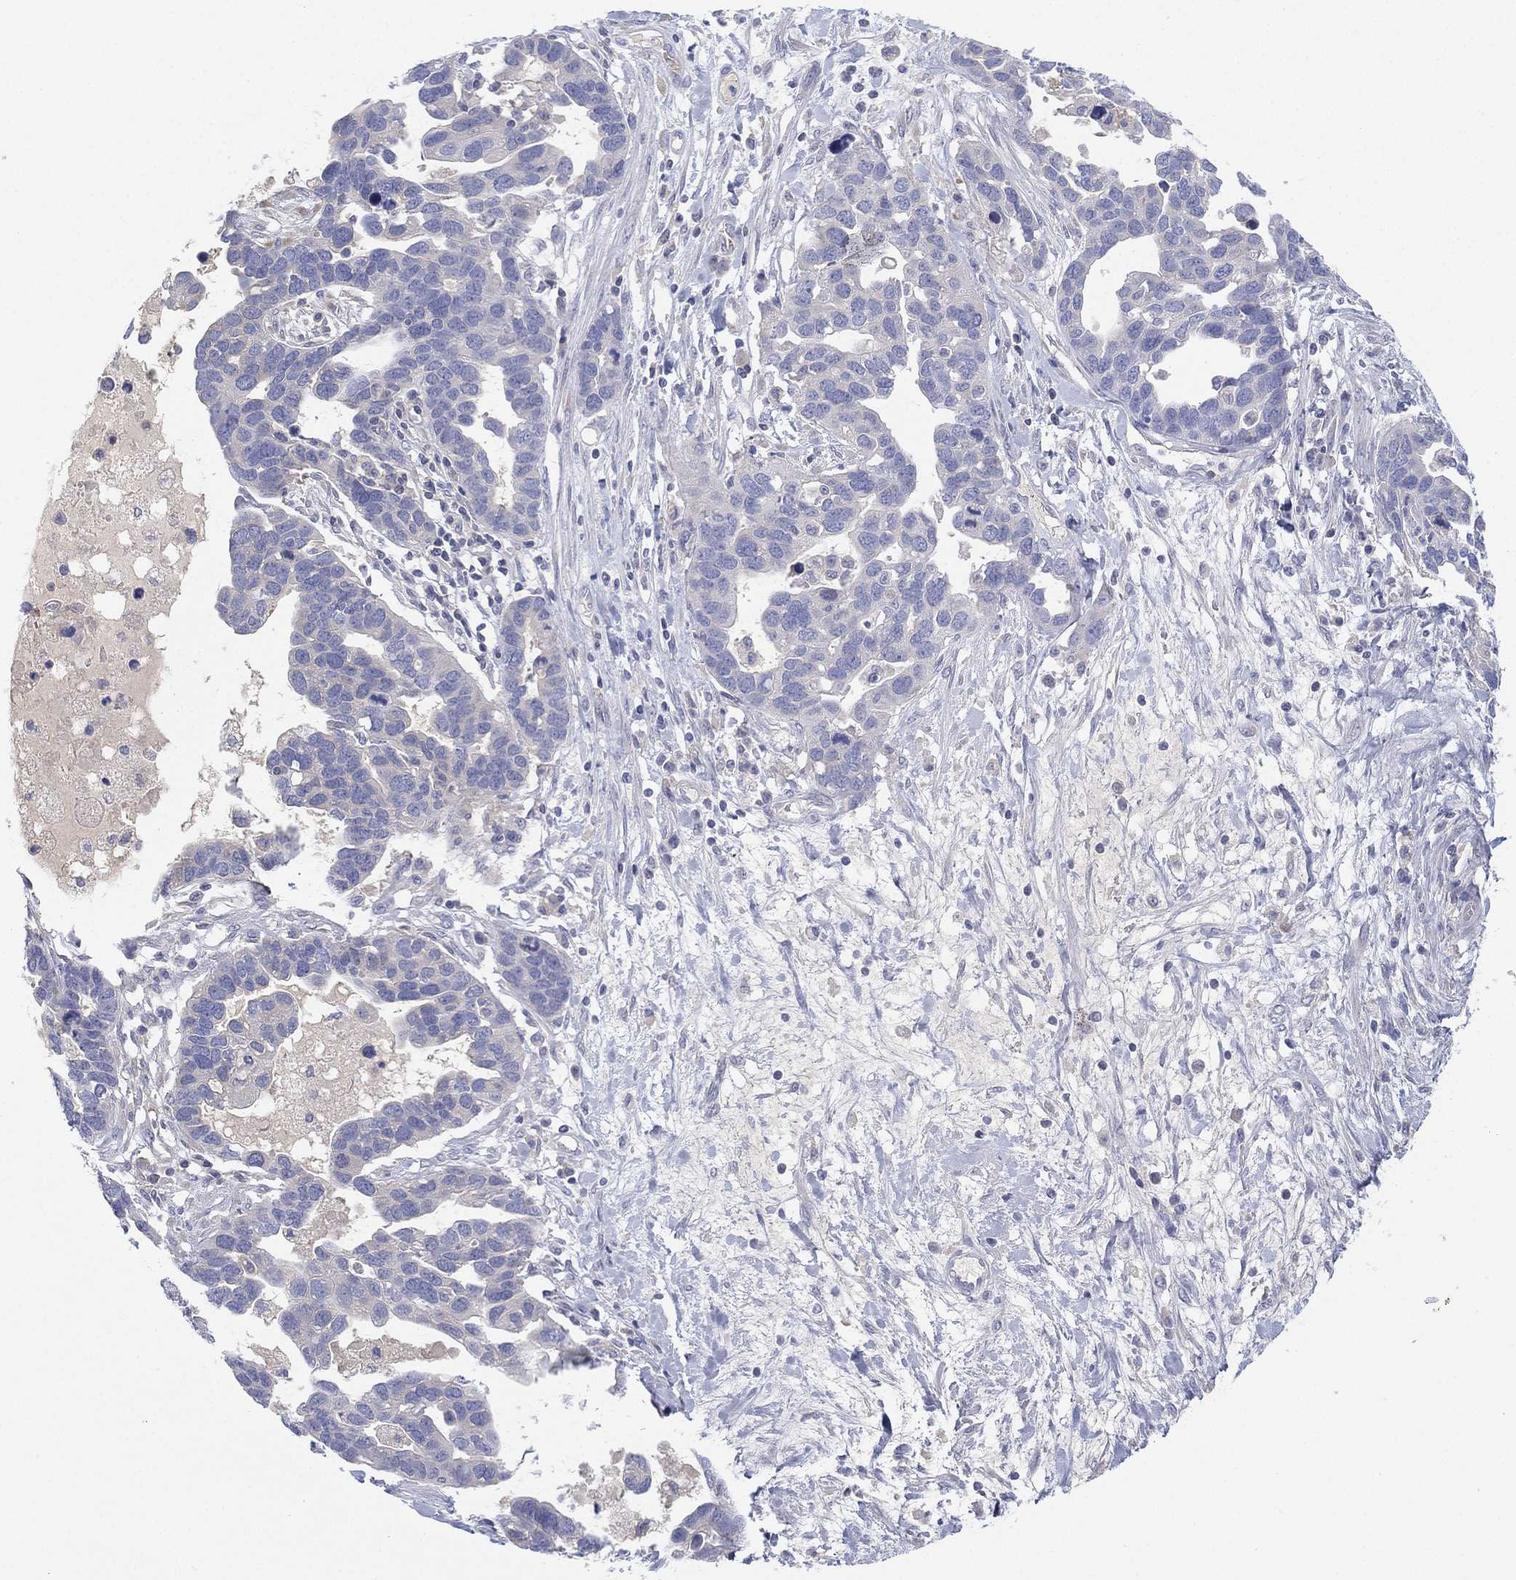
{"staining": {"intensity": "negative", "quantity": "none", "location": "none"}, "tissue": "ovarian cancer", "cell_type": "Tumor cells", "image_type": "cancer", "snomed": [{"axis": "morphology", "description": "Cystadenocarcinoma, serous, NOS"}, {"axis": "topography", "description": "Ovary"}], "caption": "Ovarian cancer (serous cystadenocarcinoma) stained for a protein using IHC reveals no positivity tumor cells.", "gene": "CYP2D6", "patient": {"sex": "female", "age": 54}}